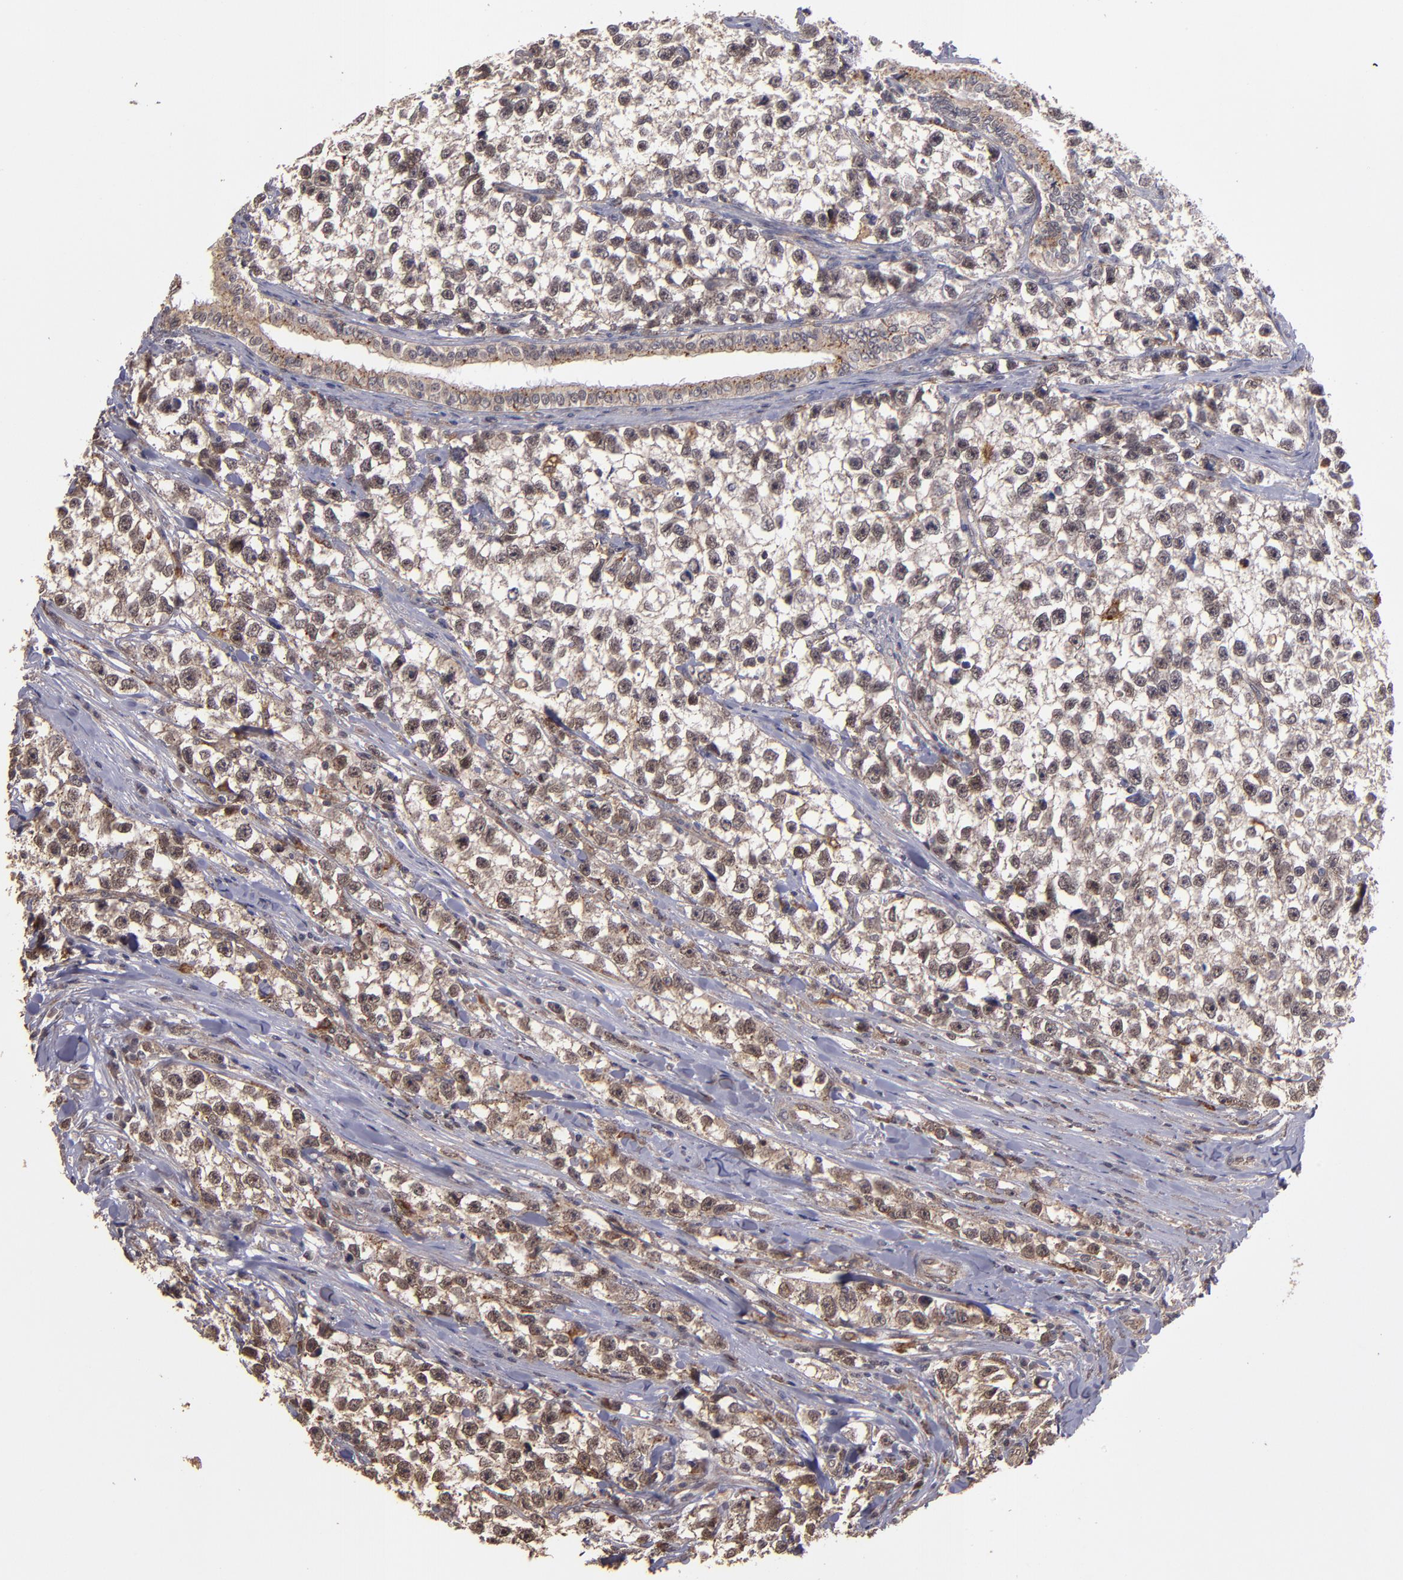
{"staining": {"intensity": "moderate", "quantity": "25%-75%", "location": "cytoplasmic/membranous,nuclear"}, "tissue": "testis cancer", "cell_type": "Tumor cells", "image_type": "cancer", "snomed": [{"axis": "morphology", "description": "Seminoma, NOS"}, {"axis": "morphology", "description": "Carcinoma, Embryonal, NOS"}, {"axis": "topography", "description": "Testis"}], "caption": "An immunohistochemistry micrograph of tumor tissue is shown. Protein staining in brown labels moderate cytoplasmic/membranous and nuclear positivity in testis cancer (embryonal carcinoma) within tumor cells.", "gene": "SIPA1L1", "patient": {"sex": "male", "age": 30}}